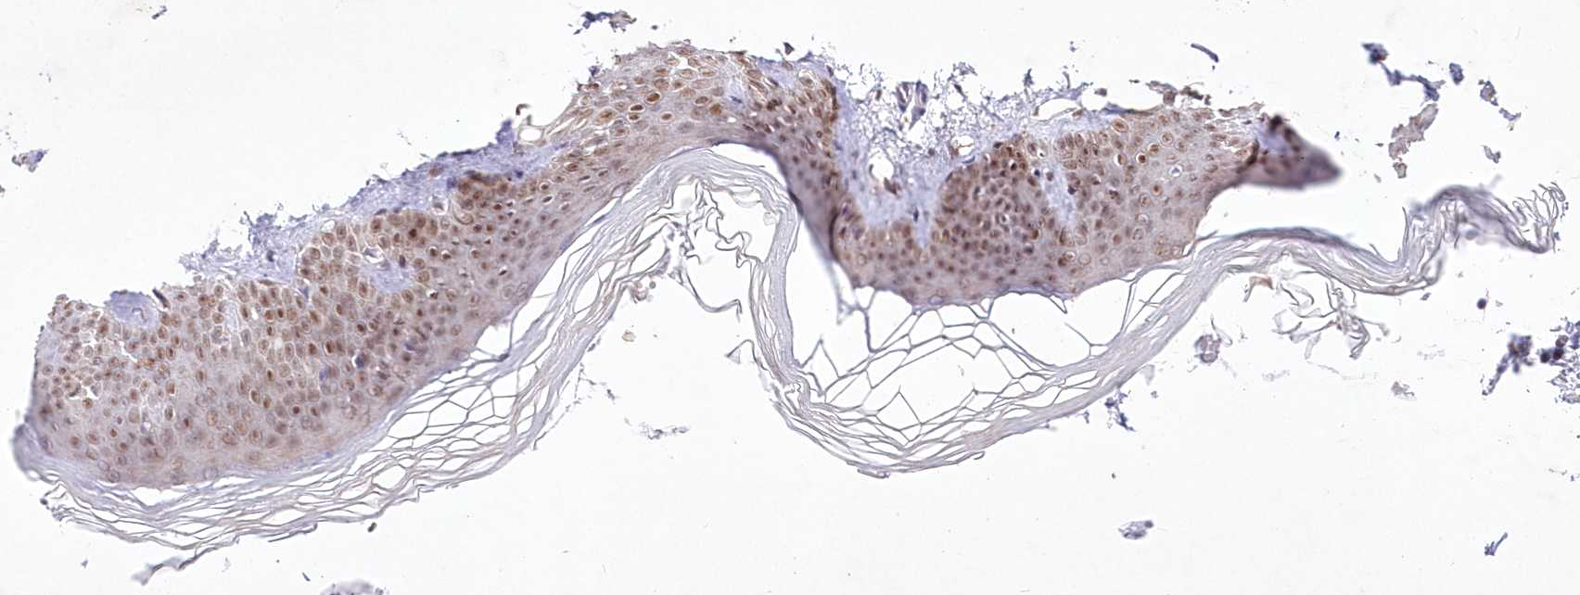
{"staining": {"intensity": "negative", "quantity": "none", "location": "none"}, "tissue": "skin", "cell_type": "Fibroblasts", "image_type": "normal", "snomed": [{"axis": "morphology", "description": "Normal tissue, NOS"}, {"axis": "topography", "description": "Skin"}], "caption": "This is a photomicrograph of immunohistochemistry (IHC) staining of normal skin, which shows no staining in fibroblasts. Nuclei are stained in blue.", "gene": "LDB1", "patient": {"sex": "female", "age": 27}}